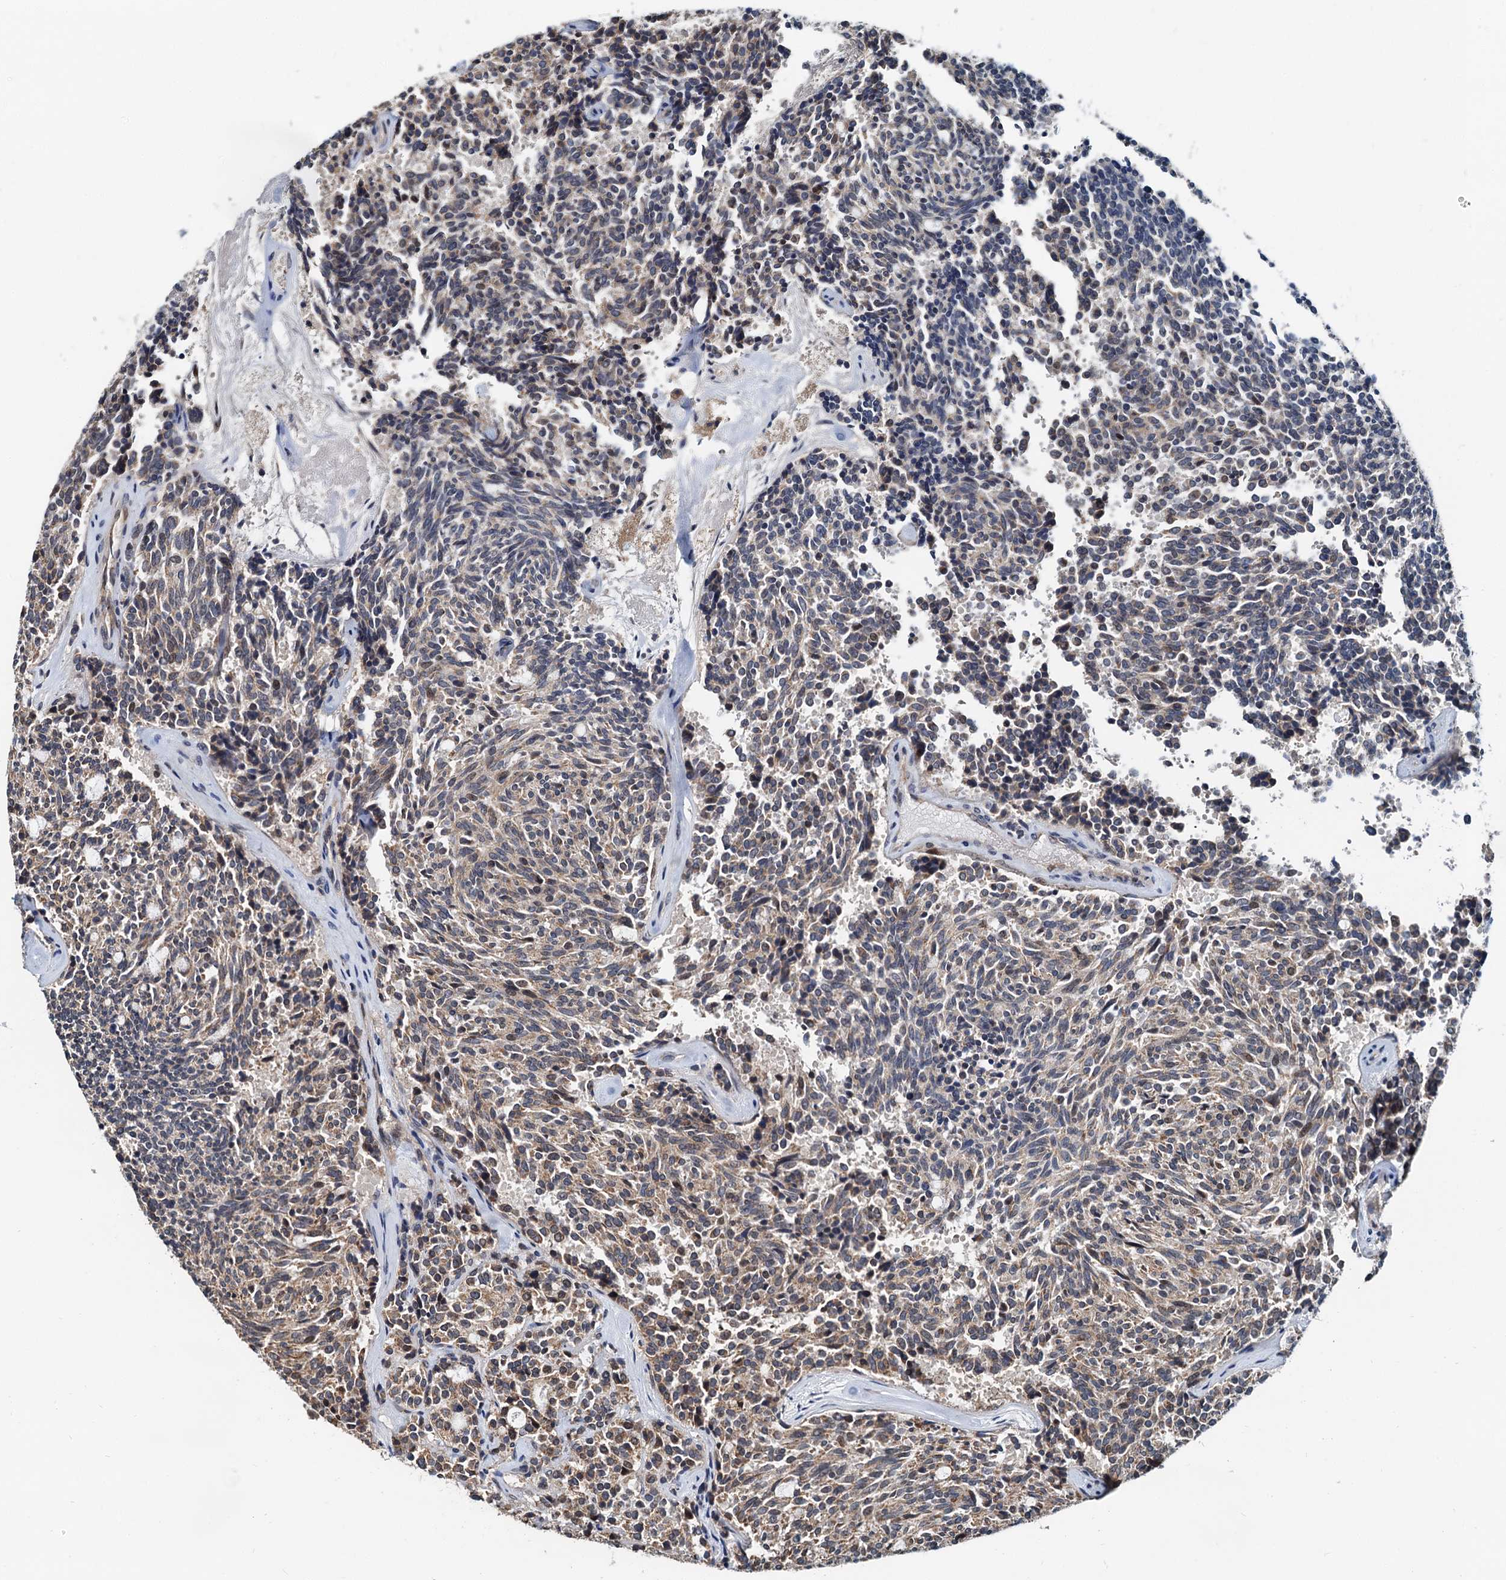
{"staining": {"intensity": "weak", "quantity": "25%-75%", "location": "cytoplasmic/membranous"}, "tissue": "carcinoid", "cell_type": "Tumor cells", "image_type": "cancer", "snomed": [{"axis": "morphology", "description": "Carcinoid, malignant, NOS"}, {"axis": "topography", "description": "Pancreas"}], "caption": "The photomicrograph exhibits immunohistochemical staining of carcinoid. There is weak cytoplasmic/membranous expression is seen in about 25%-75% of tumor cells.", "gene": "MCMBP", "patient": {"sex": "female", "age": 54}}